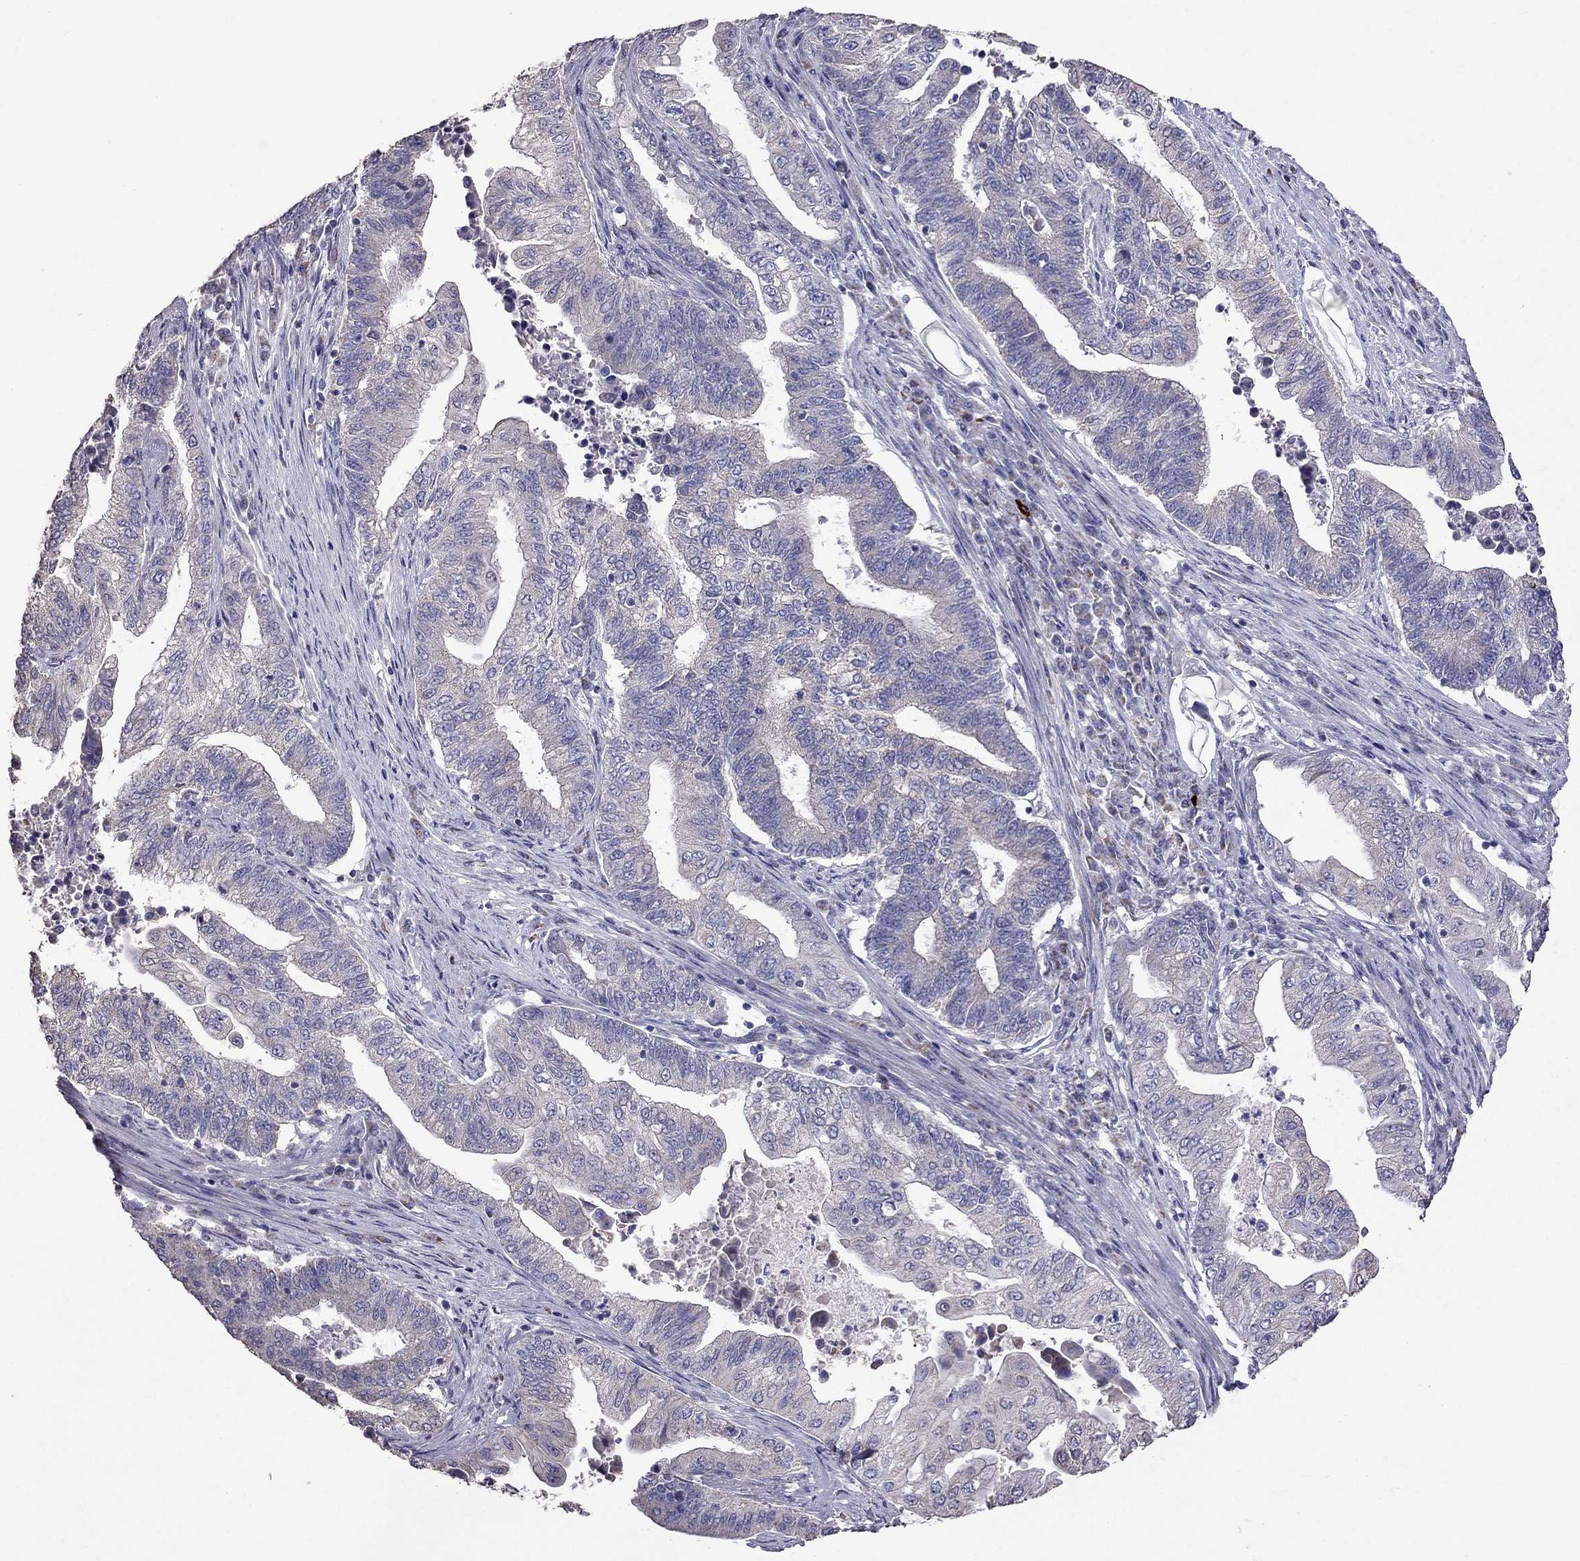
{"staining": {"intensity": "negative", "quantity": "none", "location": "none"}, "tissue": "endometrial cancer", "cell_type": "Tumor cells", "image_type": "cancer", "snomed": [{"axis": "morphology", "description": "Adenocarcinoma, NOS"}, {"axis": "topography", "description": "Uterus"}, {"axis": "topography", "description": "Endometrium"}], "caption": "Micrograph shows no significant protein expression in tumor cells of endometrial adenocarcinoma.", "gene": "AK5", "patient": {"sex": "female", "age": 54}}